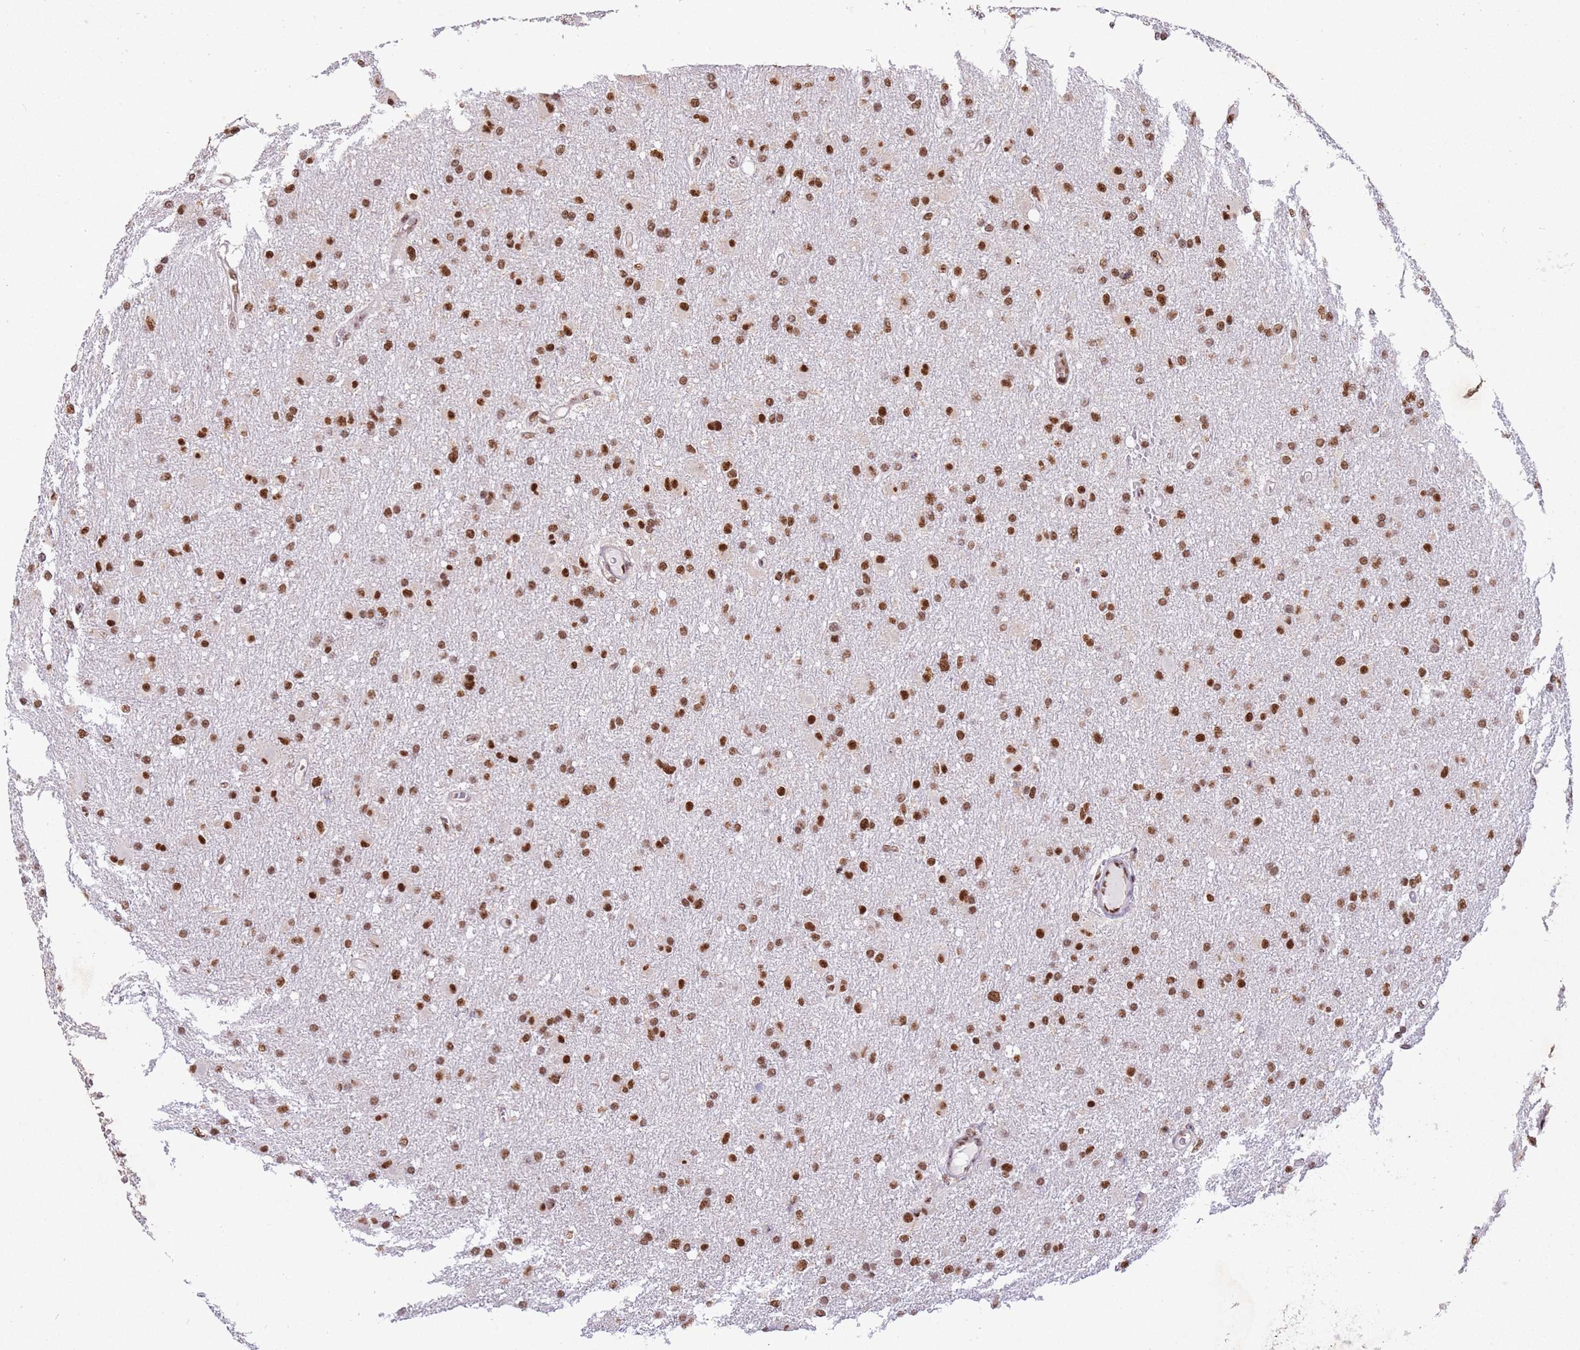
{"staining": {"intensity": "moderate", "quantity": ">75%", "location": "nuclear"}, "tissue": "glioma", "cell_type": "Tumor cells", "image_type": "cancer", "snomed": [{"axis": "morphology", "description": "Glioma, malignant, High grade"}, {"axis": "topography", "description": "Cerebral cortex"}], "caption": "Glioma stained with a protein marker exhibits moderate staining in tumor cells.", "gene": "ESF1", "patient": {"sex": "female", "age": 36}}